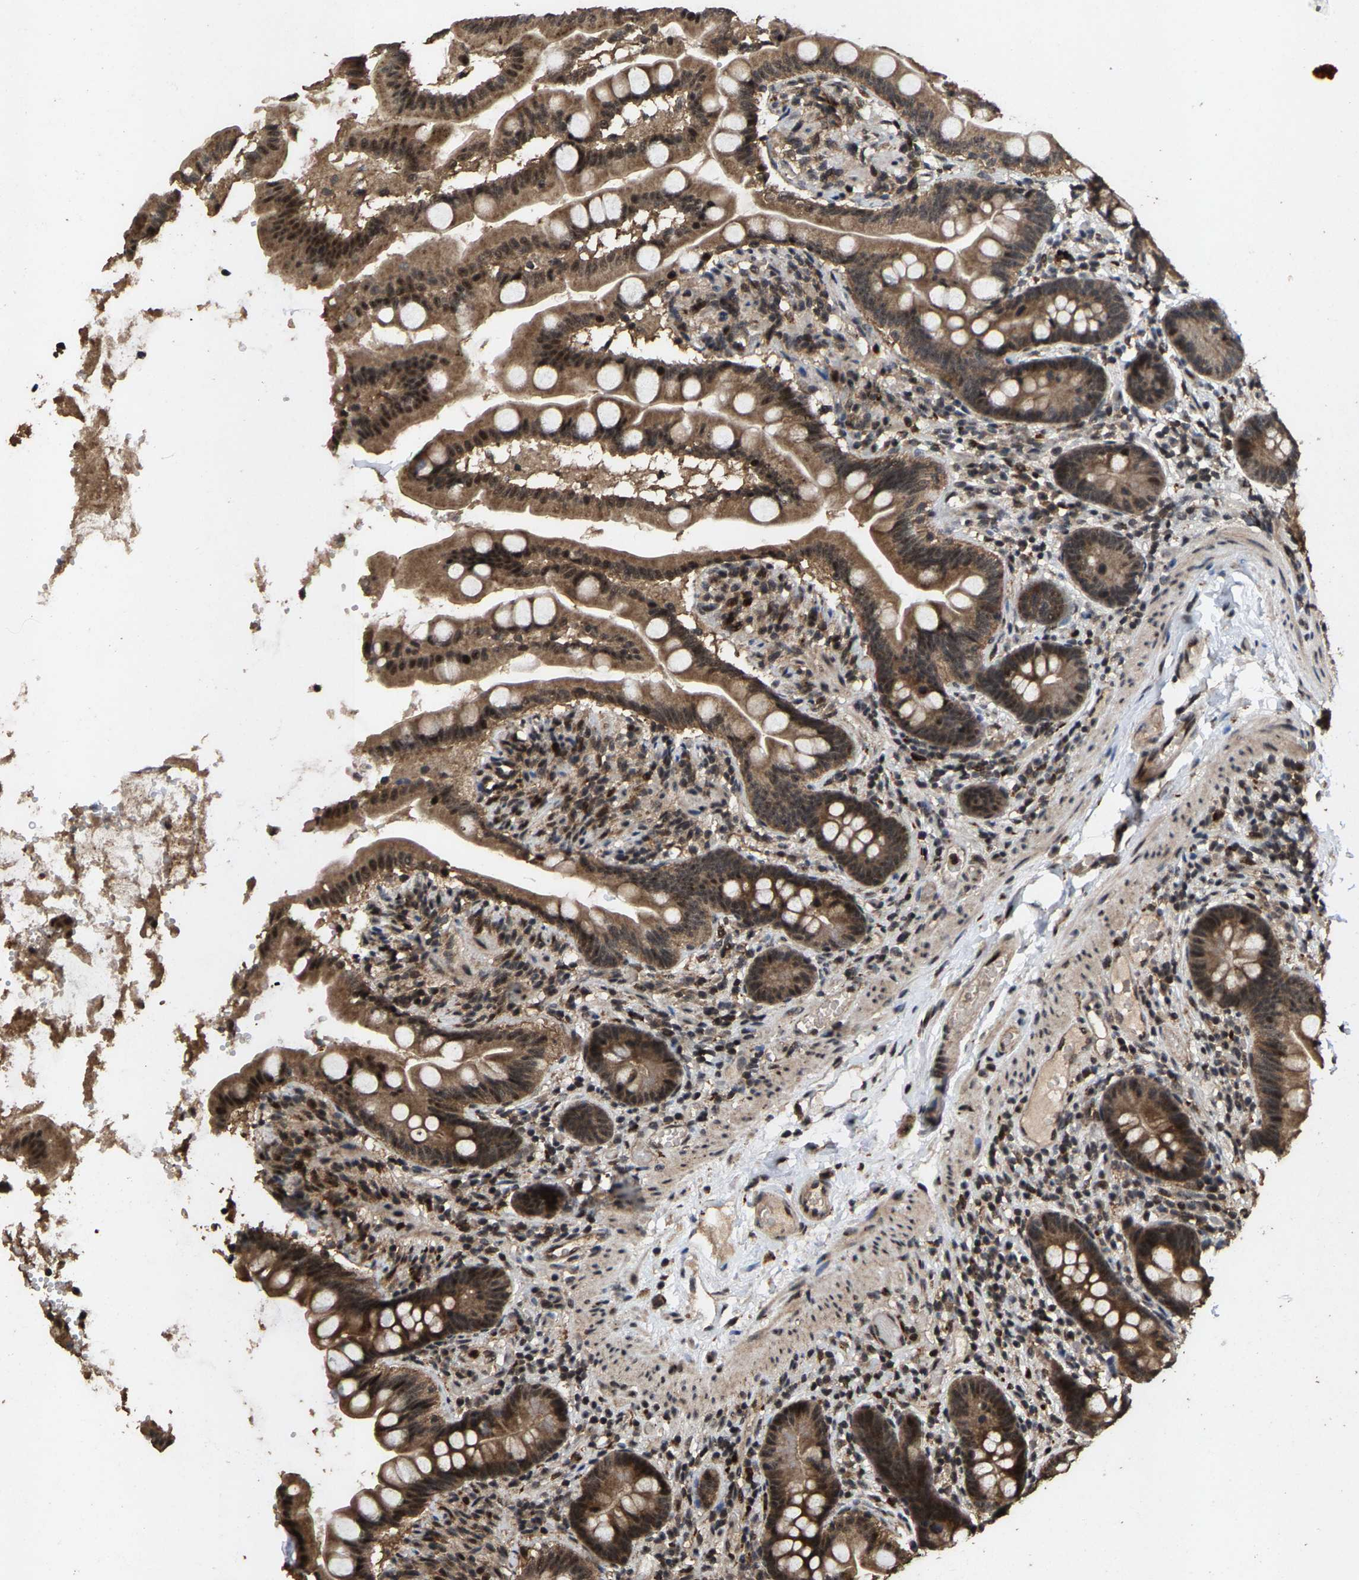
{"staining": {"intensity": "moderate", "quantity": ">75%", "location": "cytoplasmic/membranous,nuclear"}, "tissue": "small intestine", "cell_type": "Glandular cells", "image_type": "normal", "snomed": [{"axis": "morphology", "description": "Normal tissue, NOS"}, {"axis": "topography", "description": "Small intestine"}], "caption": "A histopathology image of human small intestine stained for a protein demonstrates moderate cytoplasmic/membranous,nuclear brown staining in glandular cells.", "gene": "HAUS6", "patient": {"sex": "female", "age": 56}}